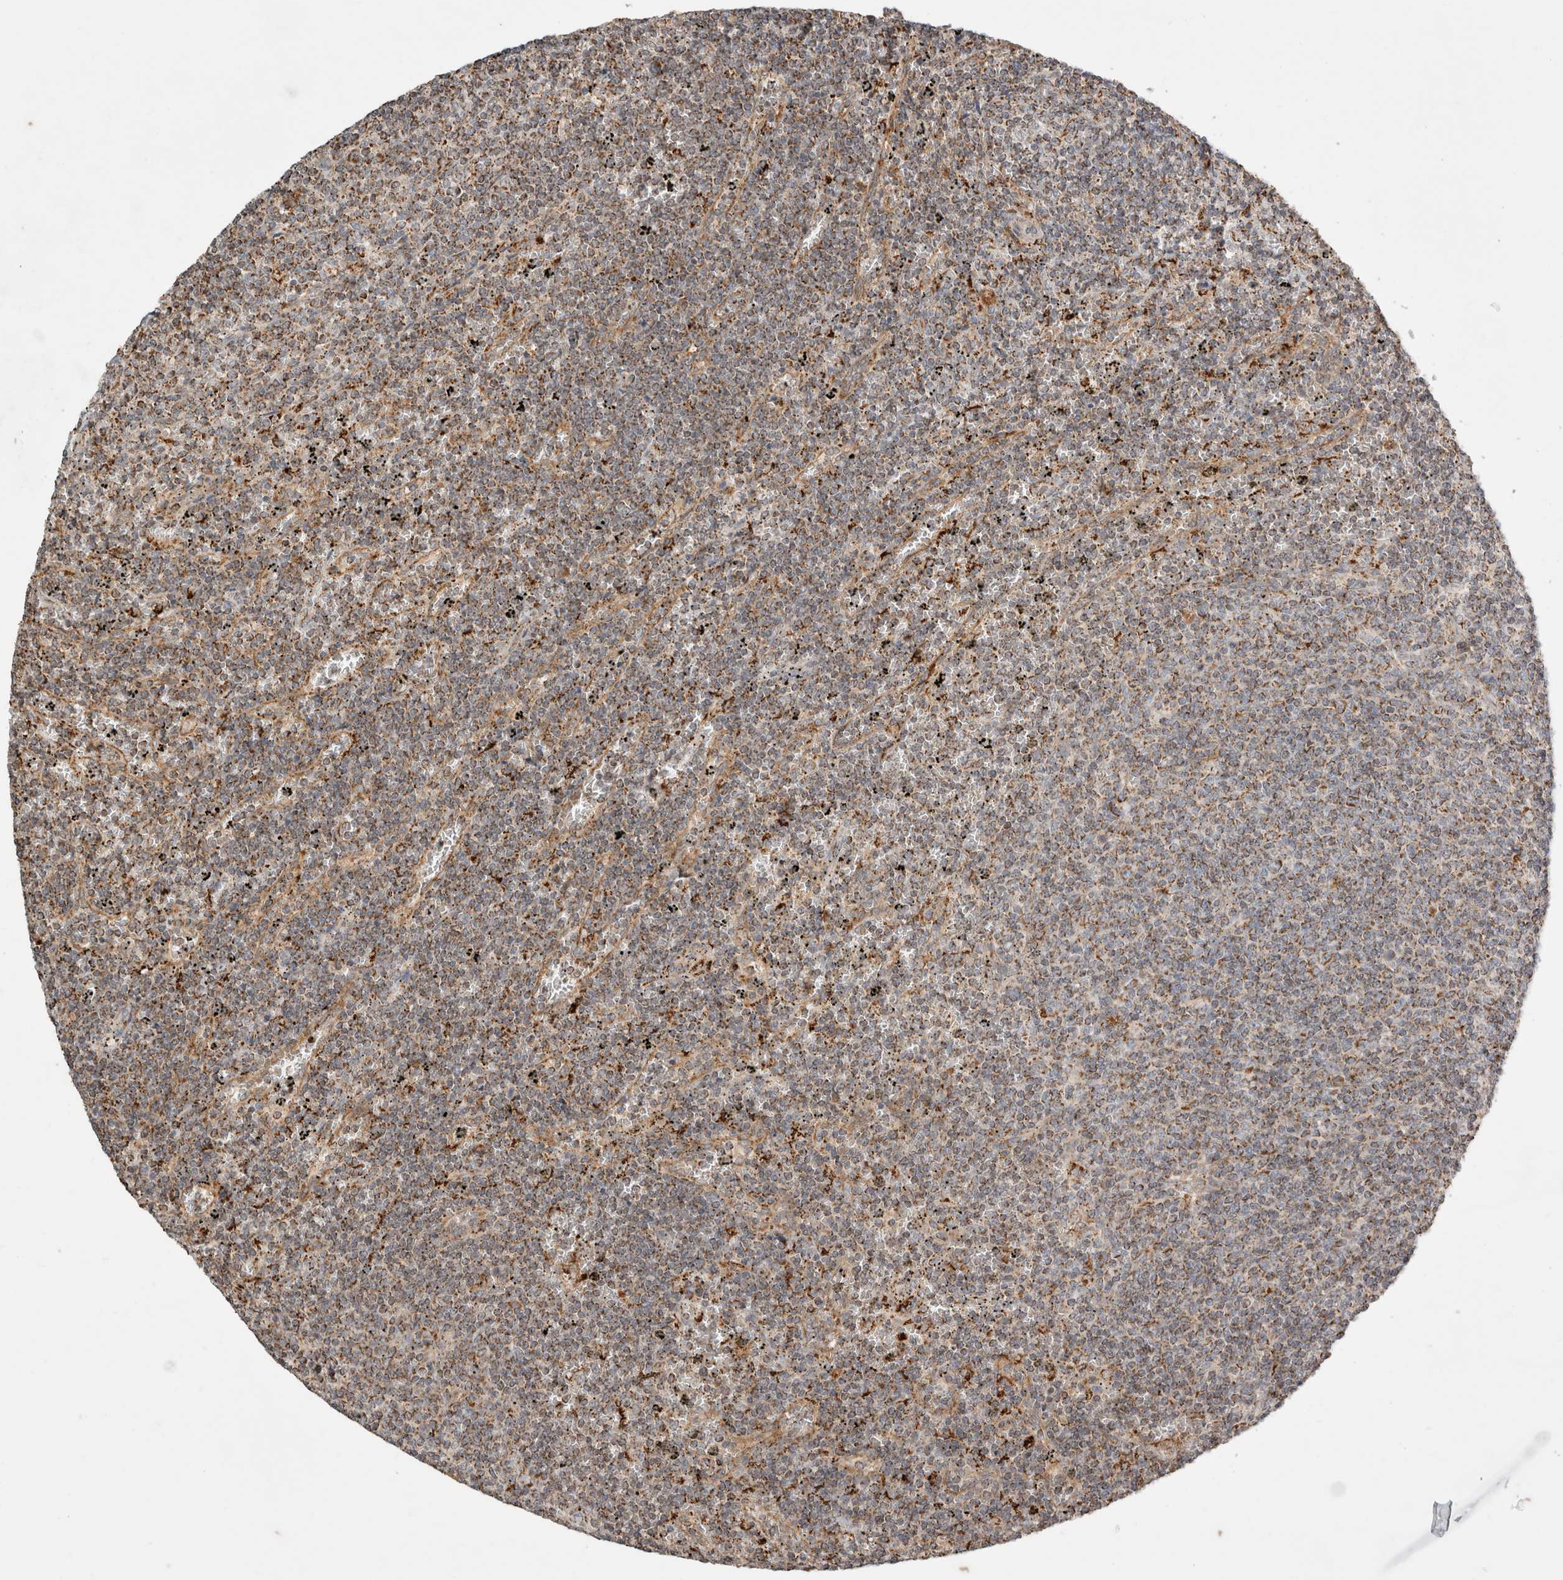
{"staining": {"intensity": "weak", "quantity": ">75%", "location": "cytoplasmic/membranous"}, "tissue": "lymphoma", "cell_type": "Tumor cells", "image_type": "cancer", "snomed": [{"axis": "morphology", "description": "Malignant lymphoma, non-Hodgkin's type, Low grade"}, {"axis": "topography", "description": "Spleen"}], "caption": "The micrograph reveals a brown stain indicating the presence of a protein in the cytoplasmic/membranous of tumor cells in malignant lymphoma, non-Hodgkin's type (low-grade). Using DAB (brown) and hematoxylin (blue) stains, captured at high magnification using brightfield microscopy.", "gene": "HROB", "patient": {"sex": "female", "age": 50}}